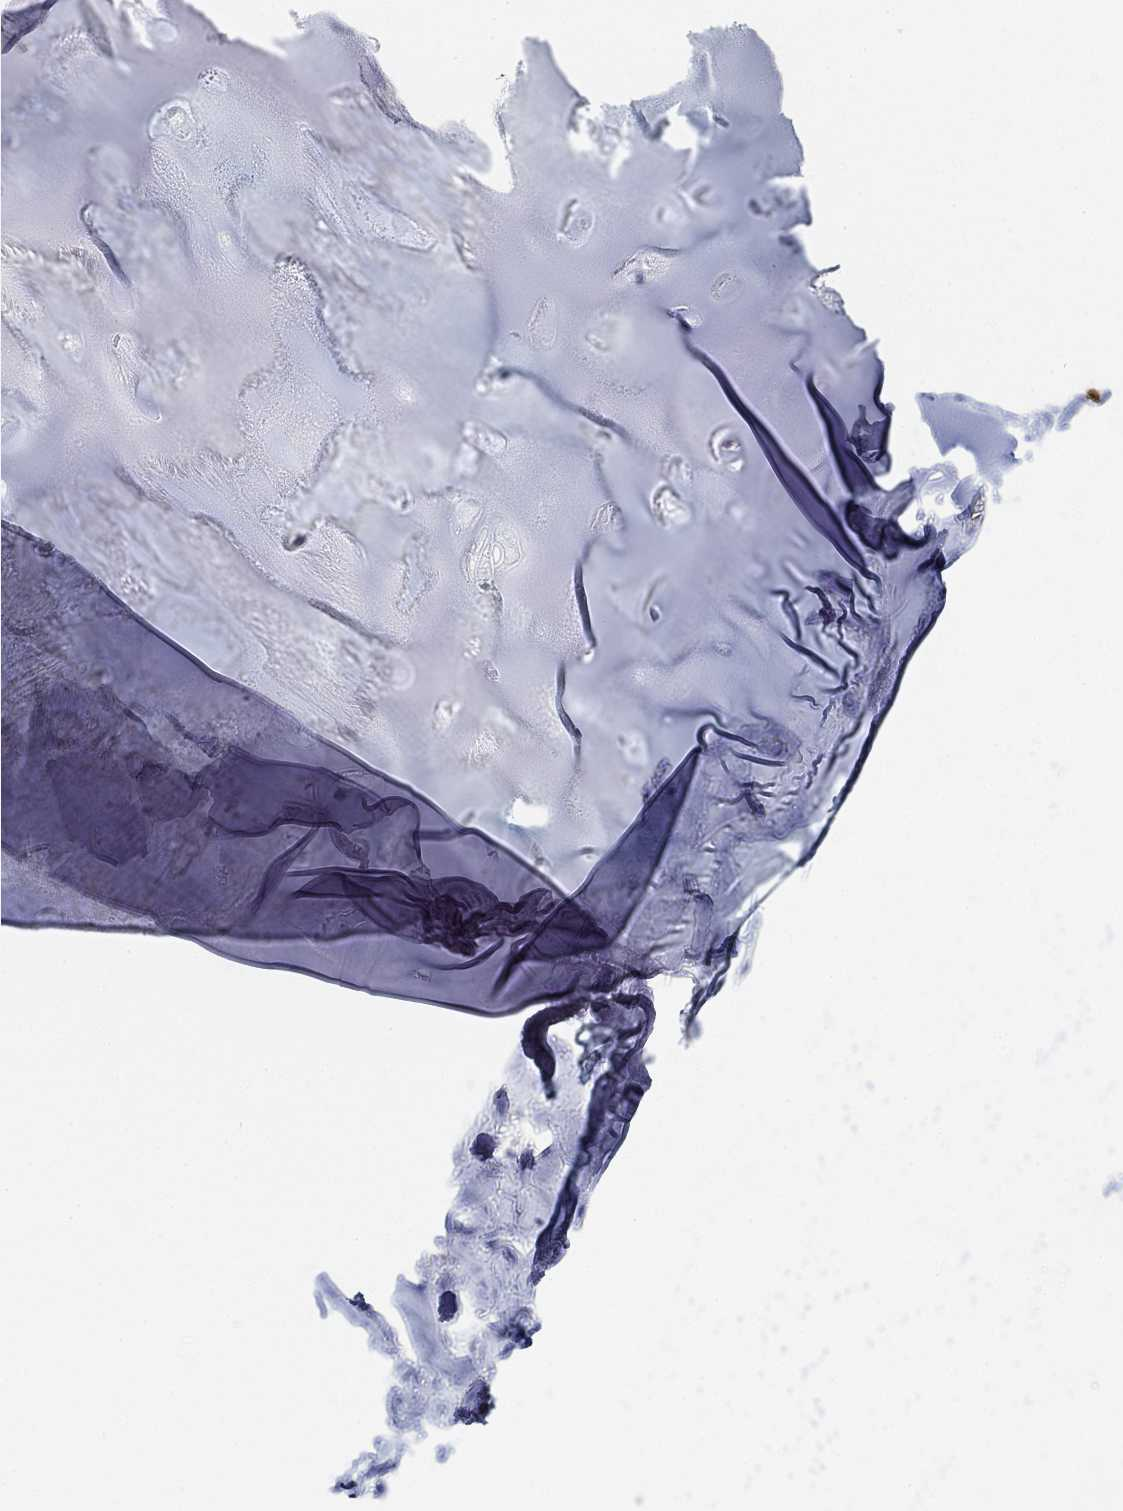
{"staining": {"intensity": "negative", "quantity": "none", "location": "none"}, "tissue": "soft tissue", "cell_type": "Chondrocytes", "image_type": "normal", "snomed": [{"axis": "morphology", "description": "Normal tissue, NOS"}, {"axis": "morphology", "description": "Squamous cell carcinoma, NOS"}, {"axis": "topography", "description": "Cartilage tissue"}, {"axis": "topography", "description": "Lung"}], "caption": "Soft tissue was stained to show a protein in brown. There is no significant expression in chondrocytes. (Stains: DAB (3,3'-diaminobenzidine) immunohistochemistry with hematoxylin counter stain, Microscopy: brightfield microscopy at high magnification).", "gene": "SNTG2", "patient": {"sex": "male", "age": 66}}